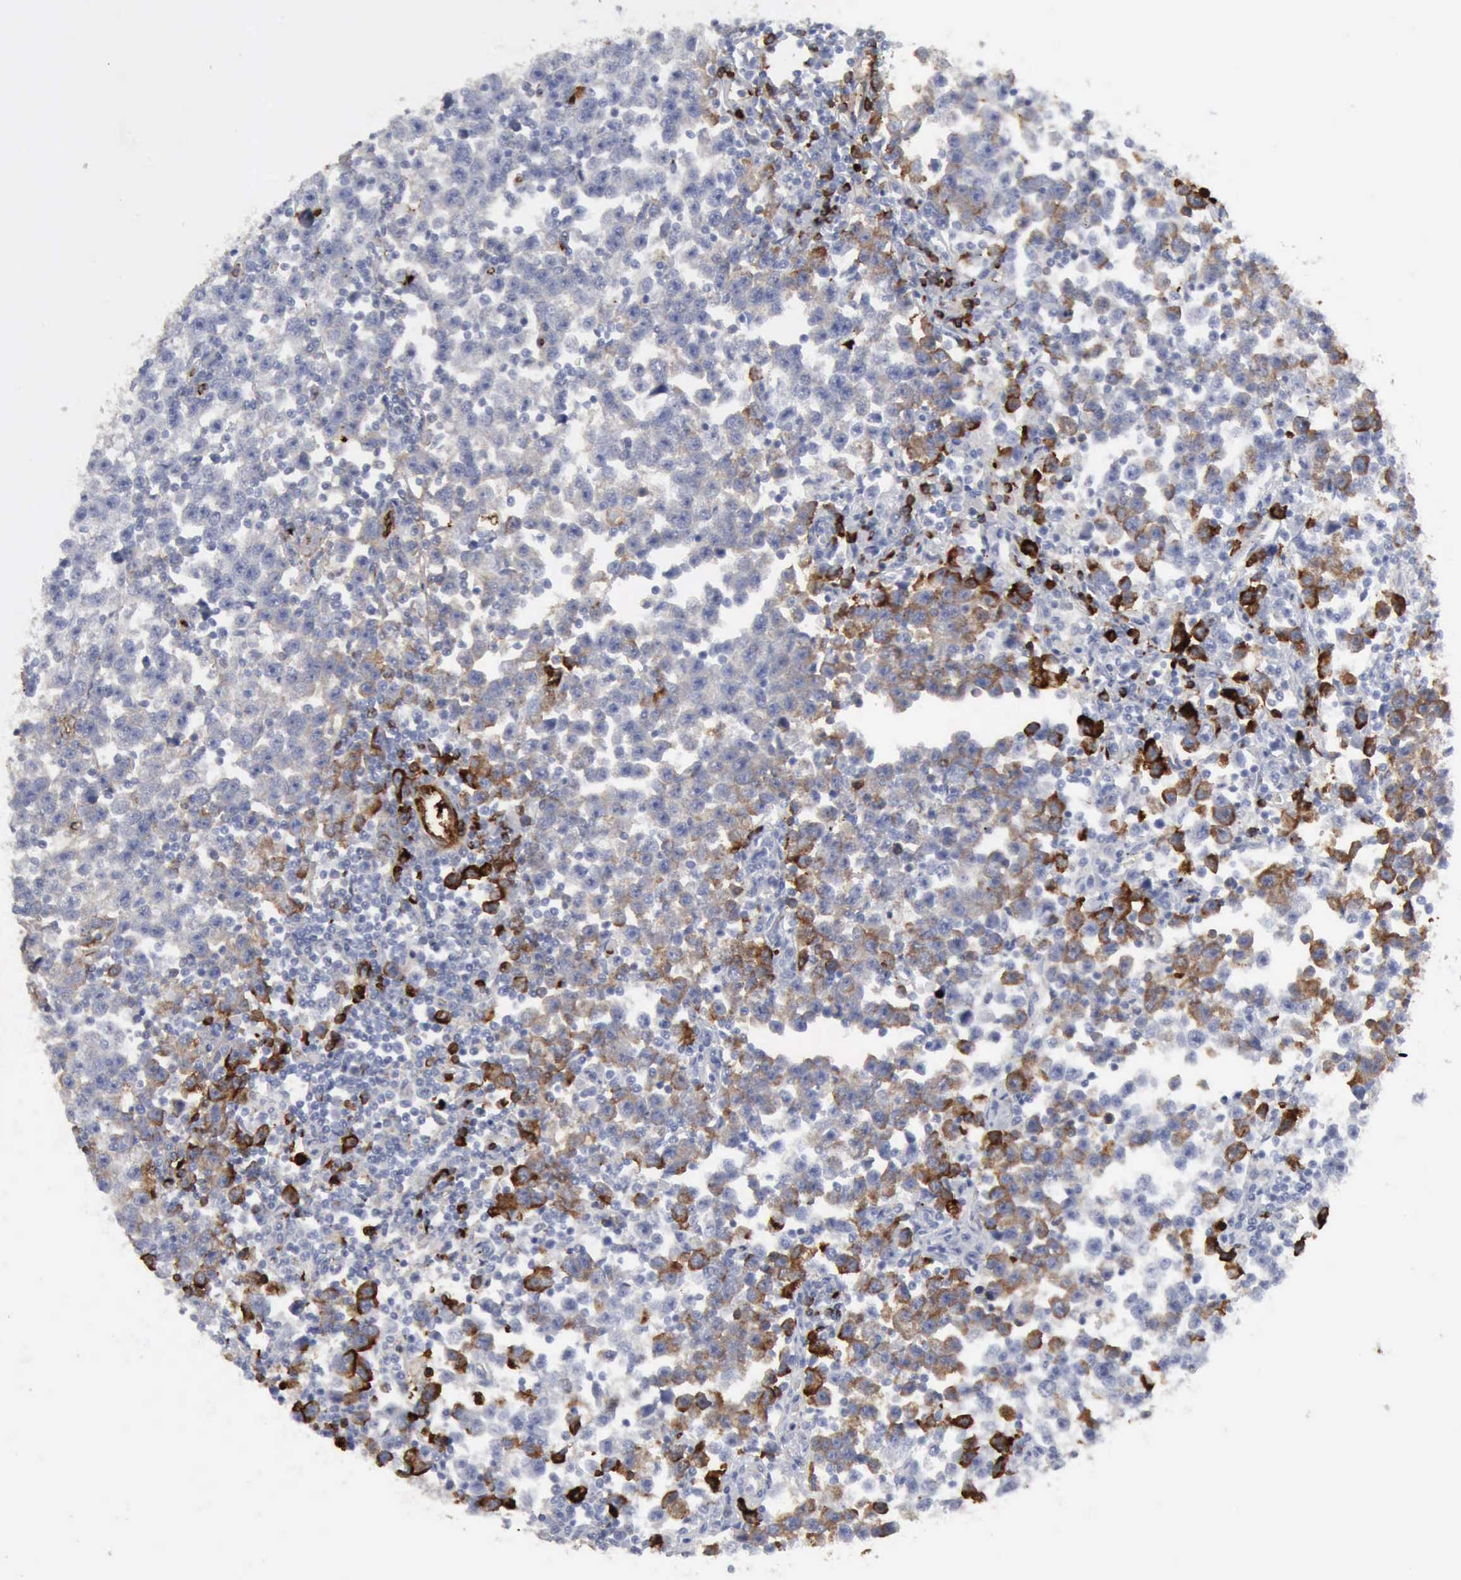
{"staining": {"intensity": "strong", "quantity": "<25%", "location": "cytoplasmic/membranous"}, "tissue": "testis cancer", "cell_type": "Tumor cells", "image_type": "cancer", "snomed": [{"axis": "morphology", "description": "Seminoma, NOS"}, {"axis": "topography", "description": "Testis"}], "caption": "Seminoma (testis) stained with IHC demonstrates strong cytoplasmic/membranous staining in about <25% of tumor cells.", "gene": "C4BPA", "patient": {"sex": "male", "age": 43}}